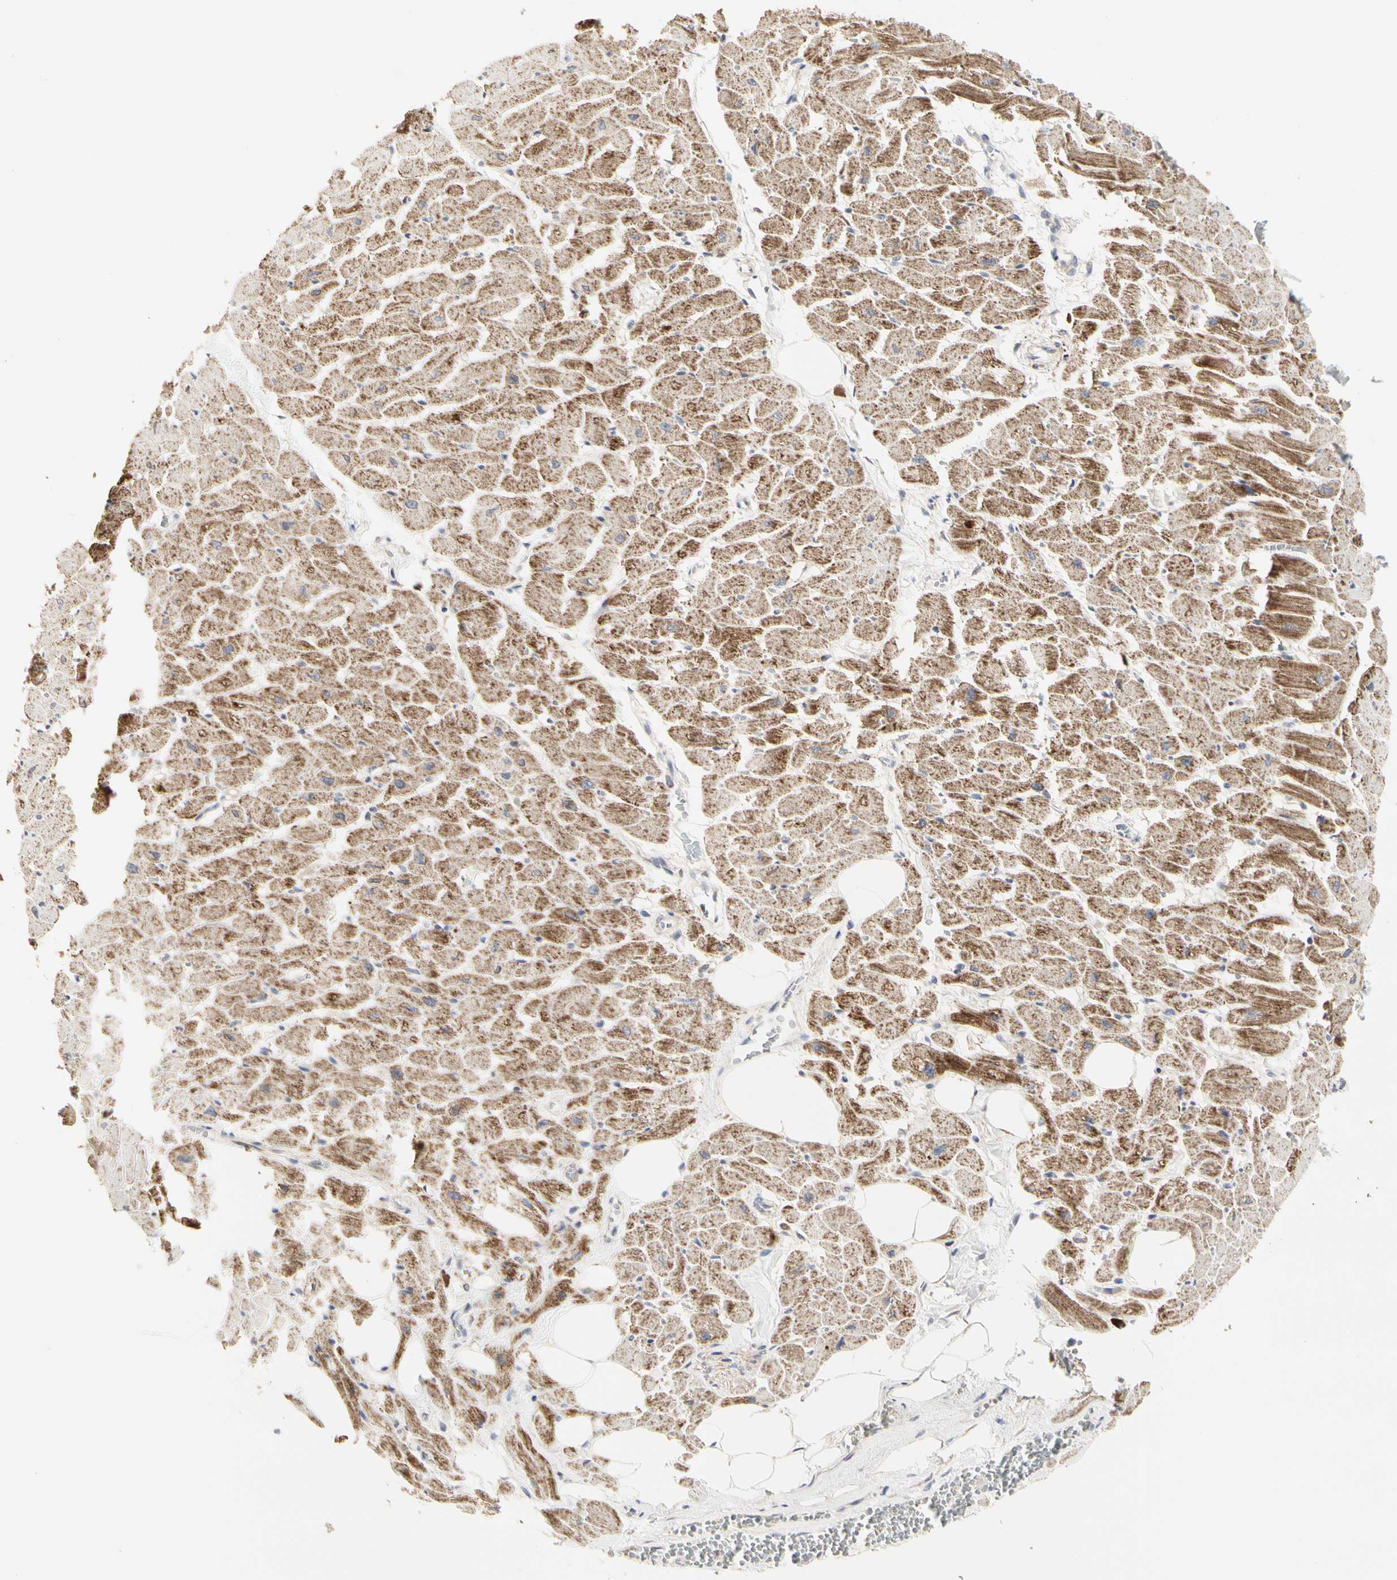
{"staining": {"intensity": "moderate", "quantity": ">75%", "location": "cytoplasmic/membranous"}, "tissue": "heart muscle", "cell_type": "Cardiomyocytes", "image_type": "normal", "snomed": [{"axis": "morphology", "description": "Normal tissue, NOS"}, {"axis": "topography", "description": "Heart"}], "caption": "A brown stain labels moderate cytoplasmic/membranous positivity of a protein in cardiomyocytes of benign human heart muscle.", "gene": "TSKU", "patient": {"sex": "female", "age": 19}}